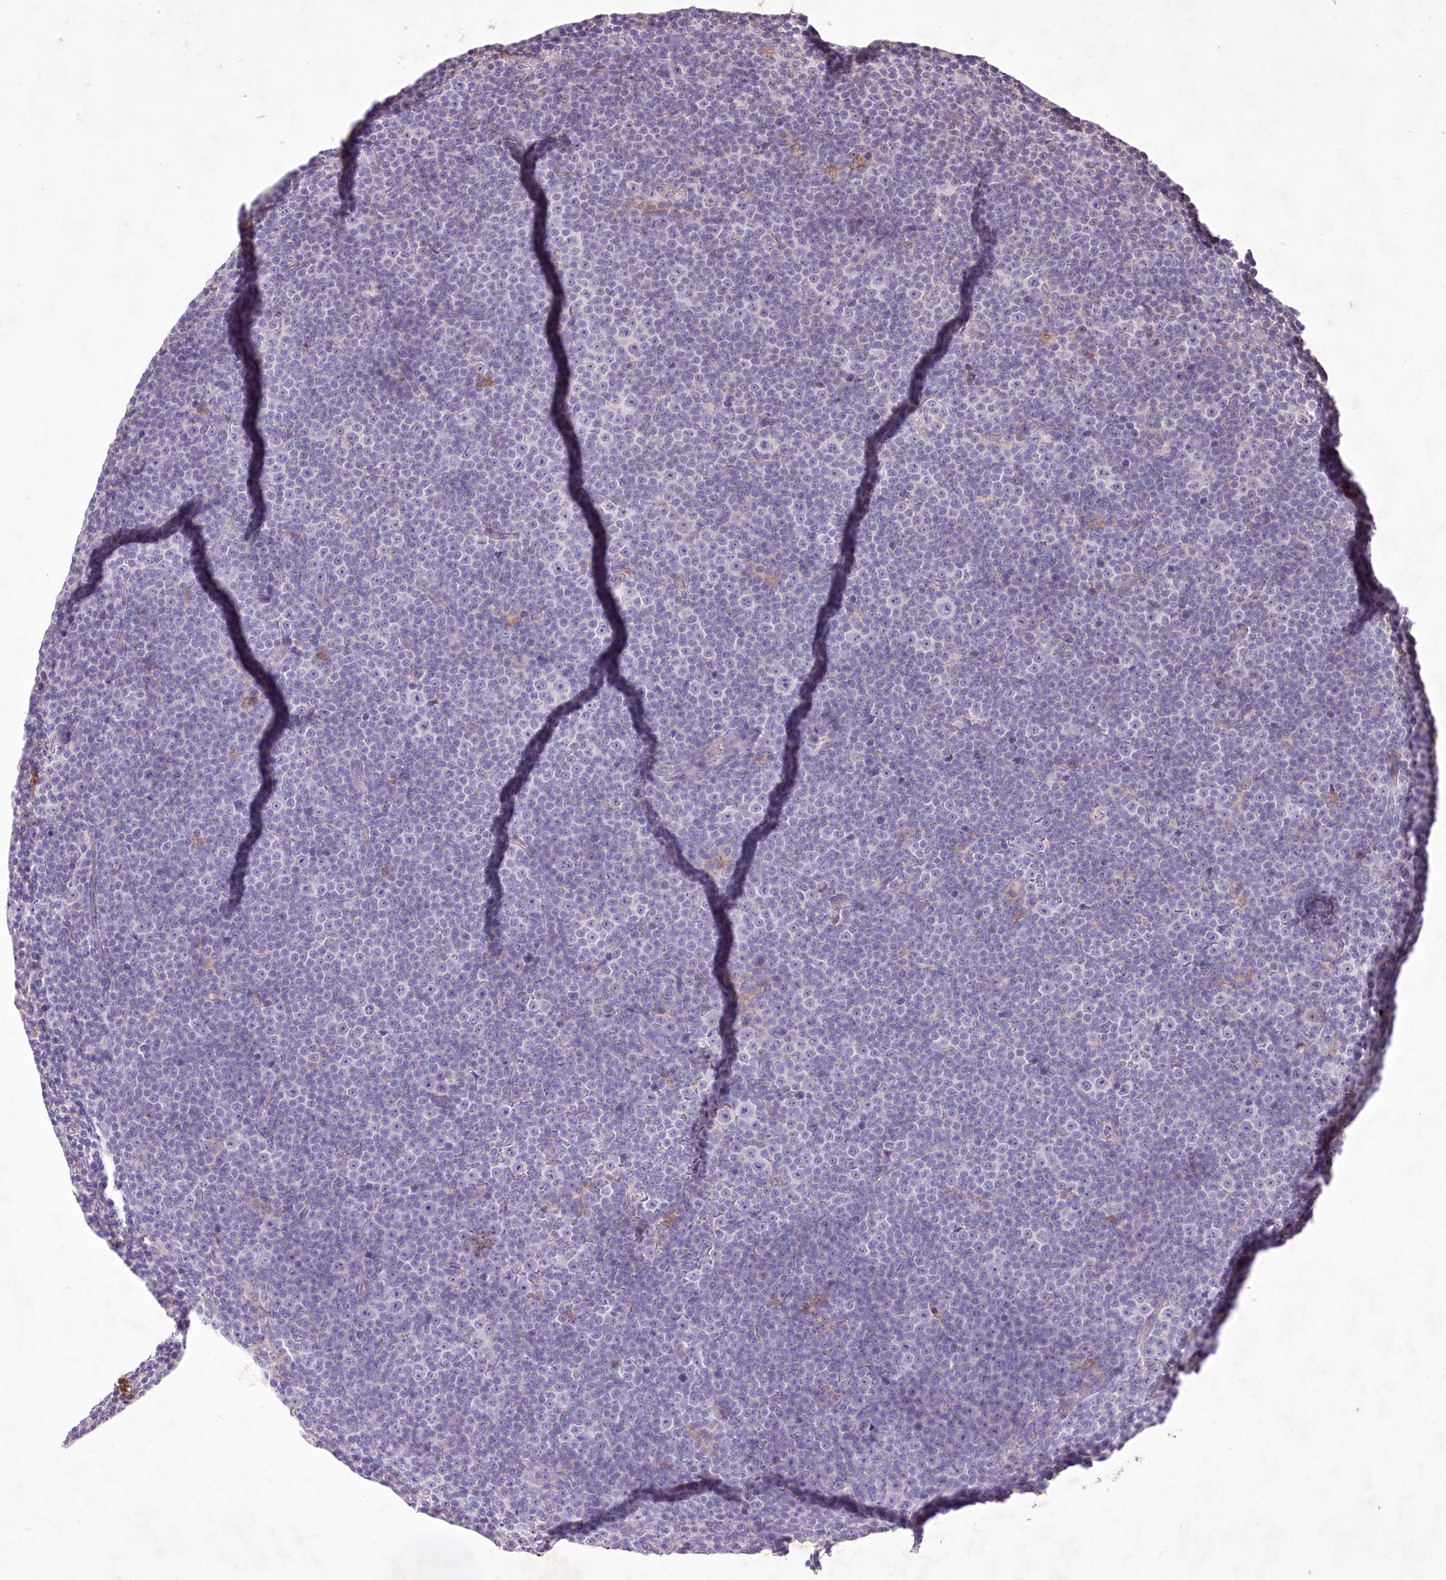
{"staining": {"intensity": "negative", "quantity": "none", "location": "none"}, "tissue": "lymphoma", "cell_type": "Tumor cells", "image_type": "cancer", "snomed": [{"axis": "morphology", "description": "Malignant lymphoma, non-Hodgkin's type, Low grade"}, {"axis": "topography", "description": "Lymph node"}], "caption": "Immunohistochemistry (IHC) image of malignant lymphoma, non-Hodgkin's type (low-grade) stained for a protein (brown), which displays no staining in tumor cells.", "gene": "ENPP1", "patient": {"sex": "female", "age": 67}}